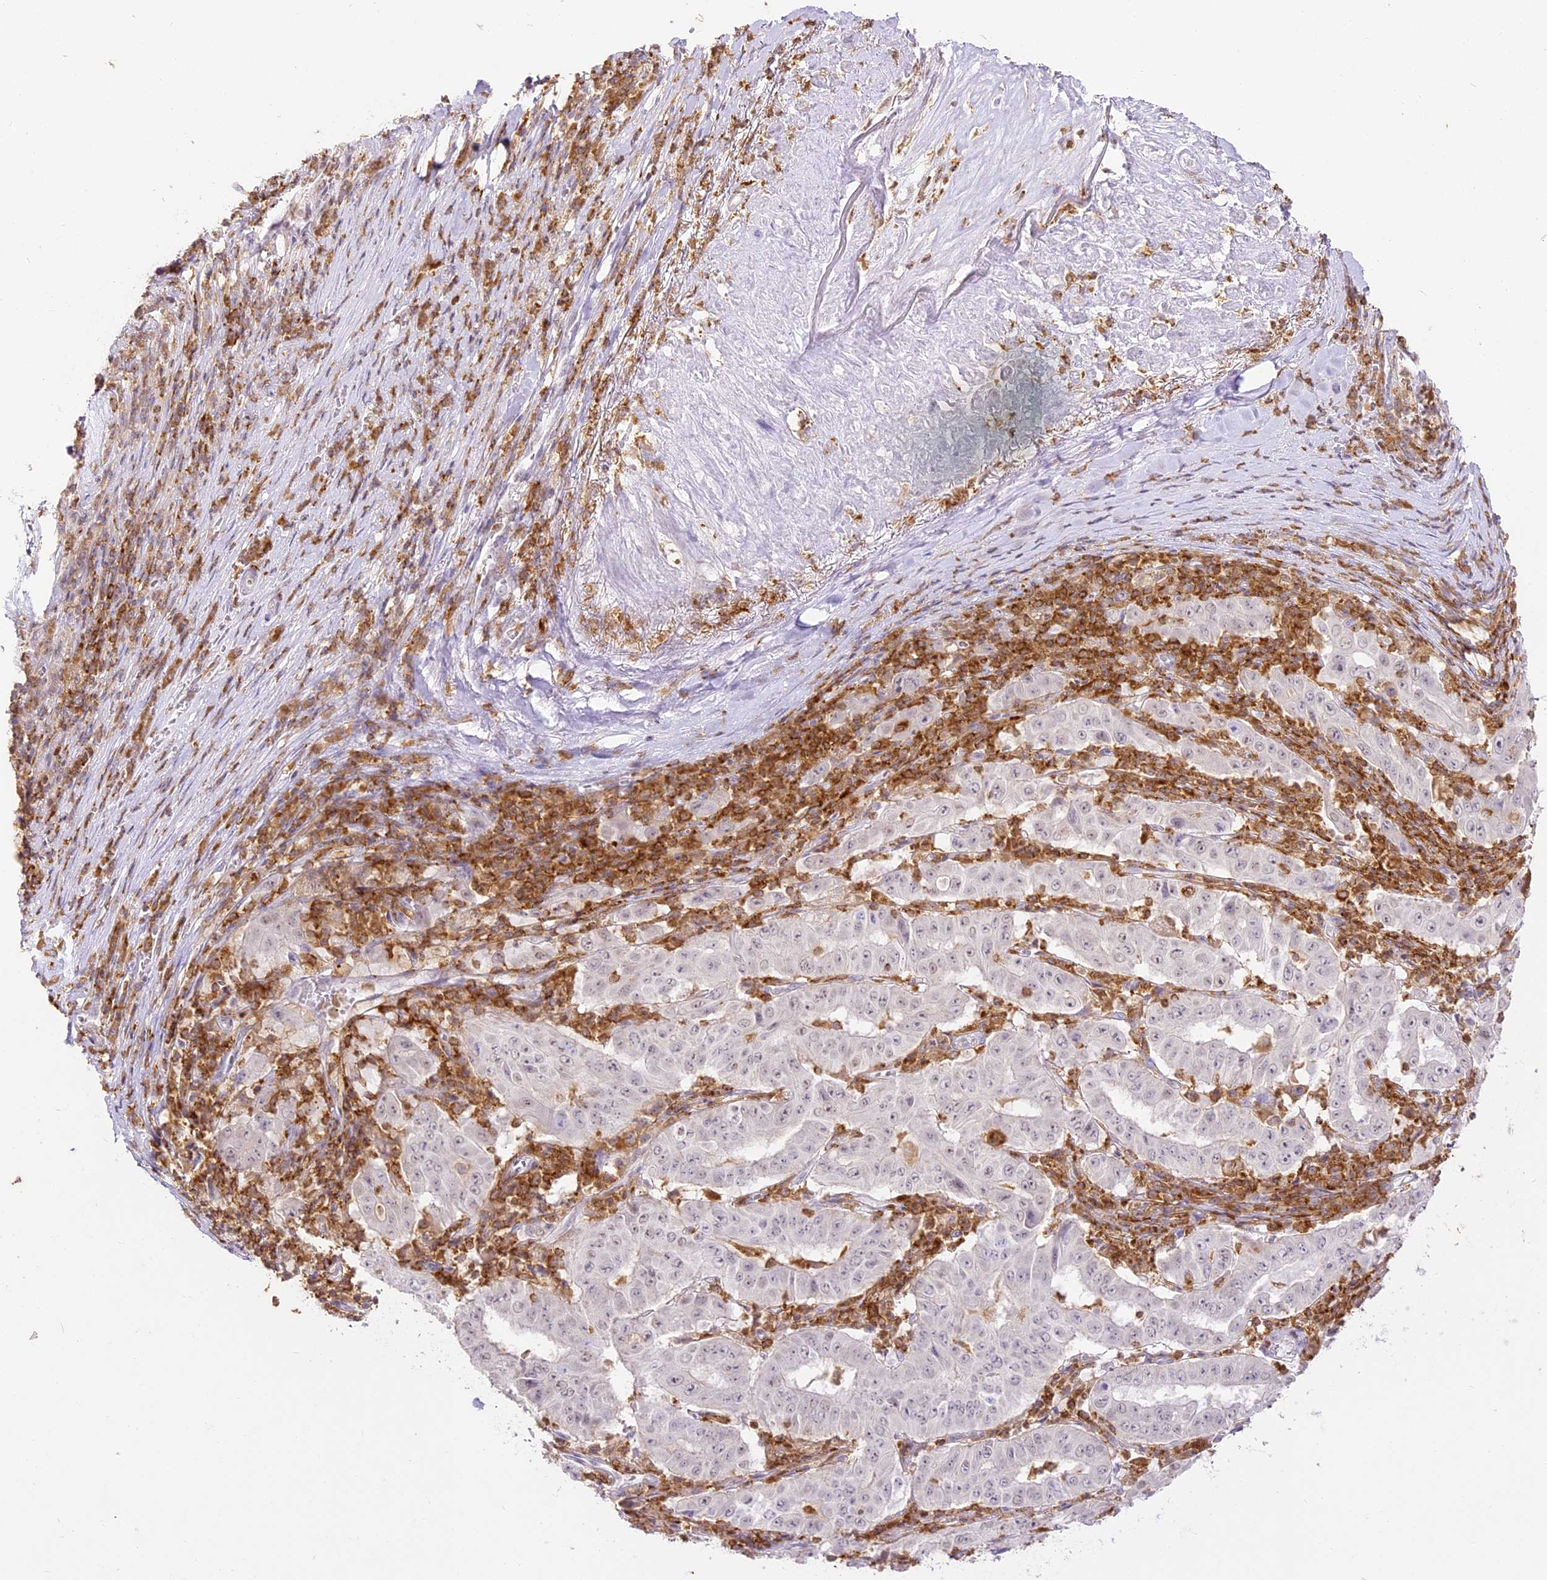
{"staining": {"intensity": "weak", "quantity": "<25%", "location": "nuclear"}, "tissue": "pancreatic cancer", "cell_type": "Tumor cells", "image_type": "cancer", "snomed": [{"axis": "morphology", "description": "Adenocarcinoma, NOS"}, {"axis": "topography", "description": "Pancreas"}], "caption": "High magnification brightfield microscopy of adenocarcinoma (pancreatic) stained with DAB (brown) and counterstained with hematoxylin (blue): tumor cells show no significant staining.", "gene": "DOCK2", "patient": {"sex": "male", "age": 63}}